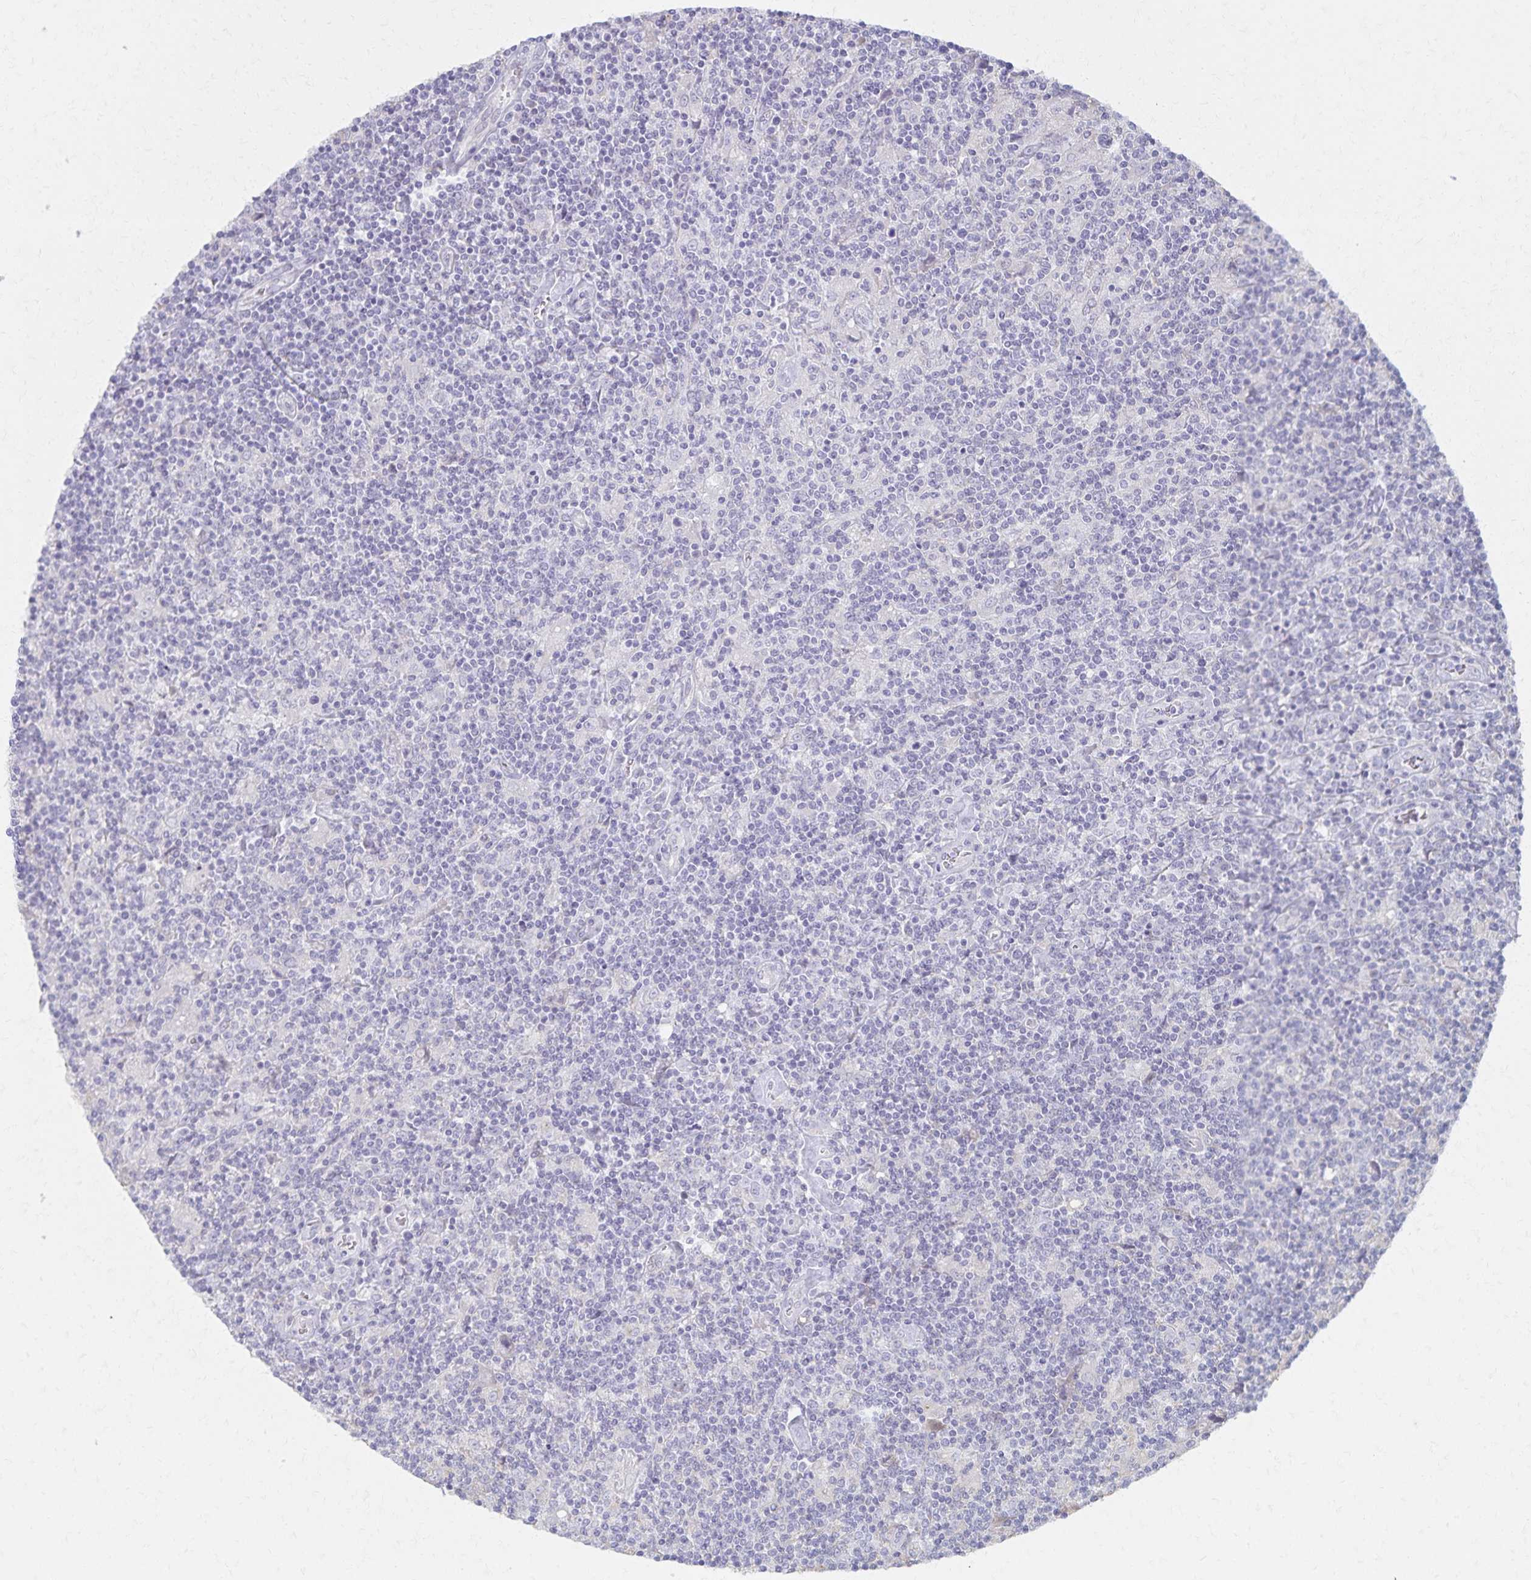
{"staining": {"intensity": "negative", "quantity": "none", "location": "none"}, "tissue": "lymphoma", "cell_type": "Tumor cells", "image_type": "cancer", "snomed": [{"axis": "morphology", "description": "Hodgkin's disease, NOS"}, {"axis": "topography", "description": "Lymph node"}], "caption": "This is a histopathology image of IHC staining of Hodgkin's disease, which shows no expression in tumor cells. (Immunohistochemistry (ihc), brightfield microscopy, high magnification).", "gene": "KISS1", "patient": {"sex": "male", "age": 40}}